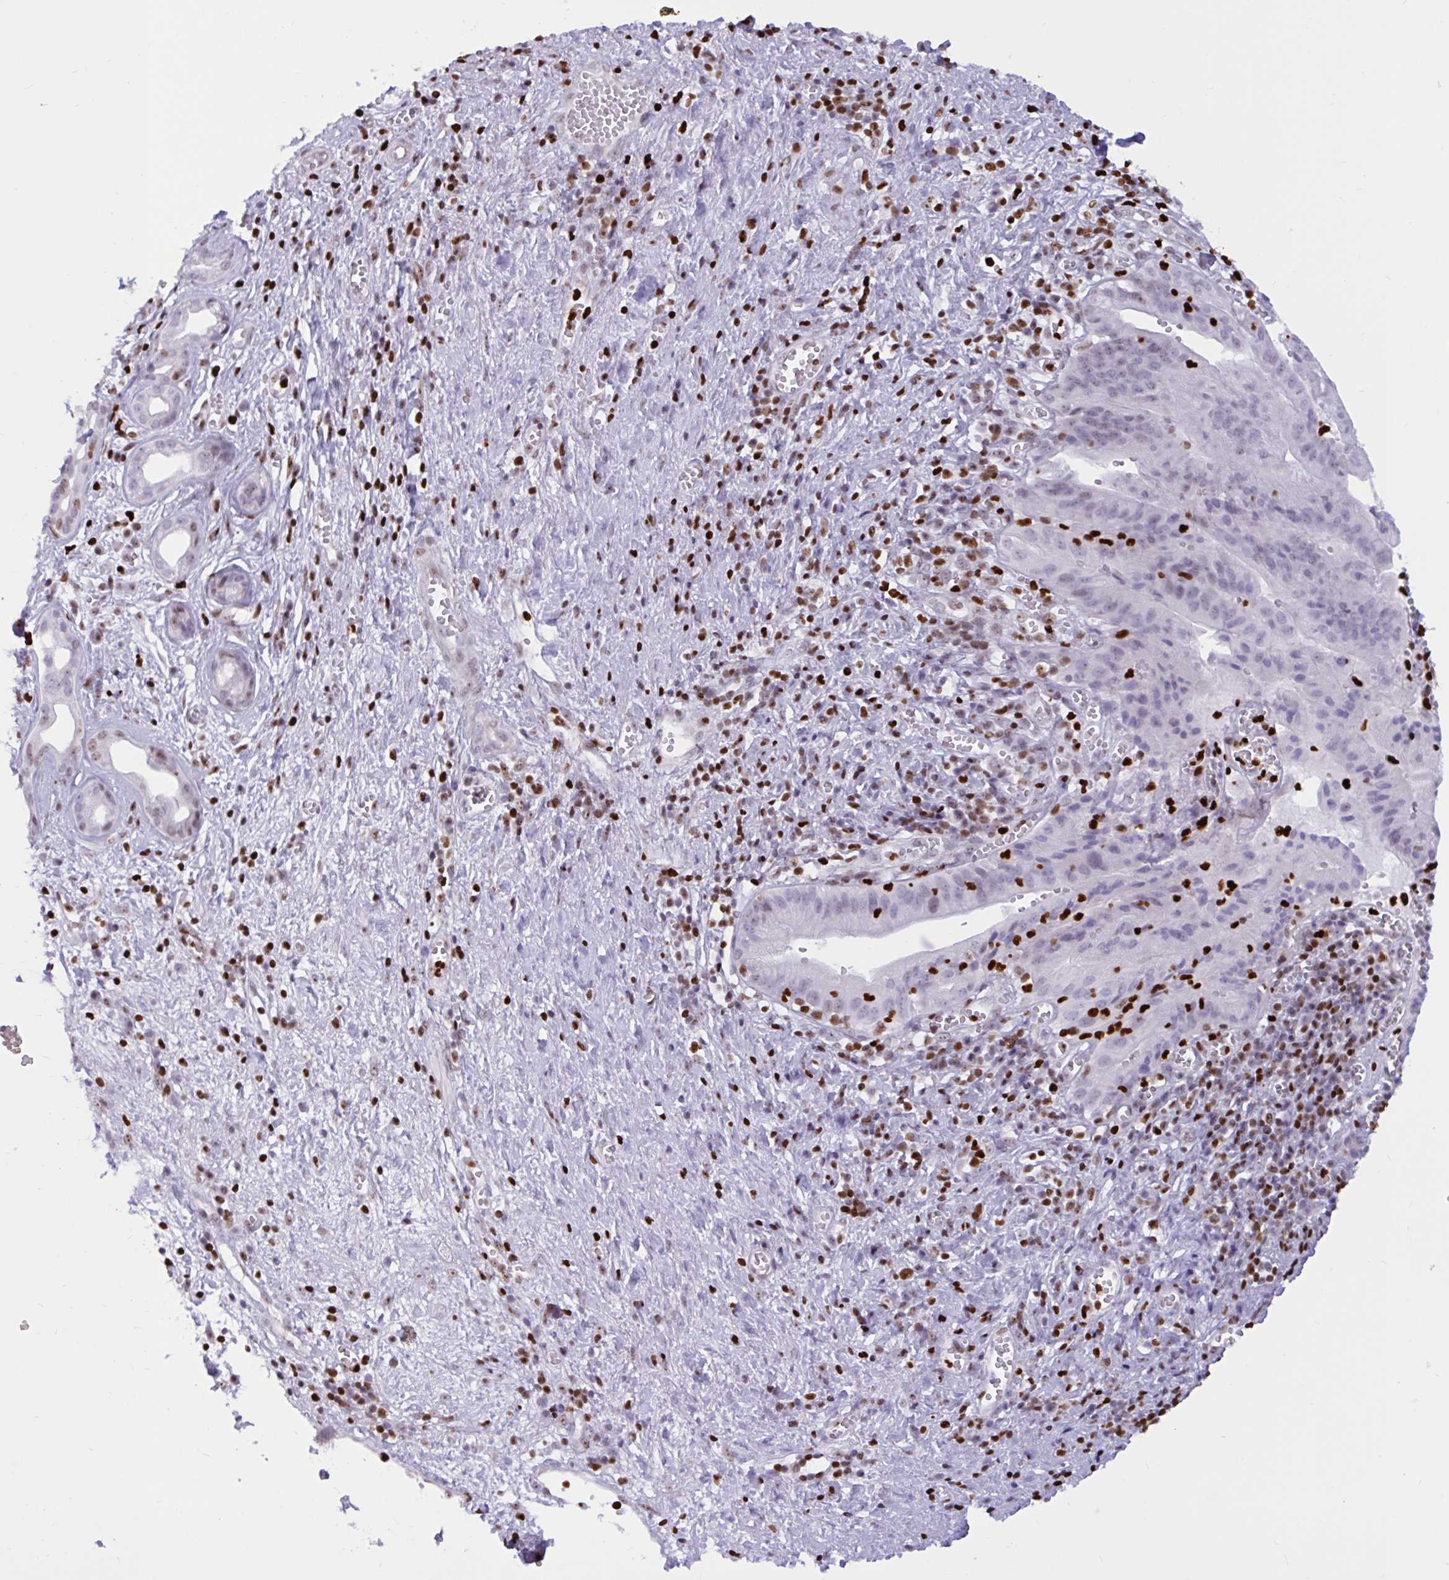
{"staining": {"intensity": "negative", "quantity": "none", "location": "none"}, "tissue": "pancreatic cancer", "cell_type": "Tumor cells", "image_type": "cancer", "snomed": [{"axis": "morphology", "description": "Adenocarcinoma, NOS"}, {"axis": "topography", "description": "Pancreas"}], "caption": "Photomicrograph shows no protein positivity in tumor cells of pancreatic cancer (adenocarcinoma) tissue. (DAB IHC visualized using brightfield microscopy, high magnification).", "gene": "HMGB2", "patient": {"sex": "female", "age": 73}}